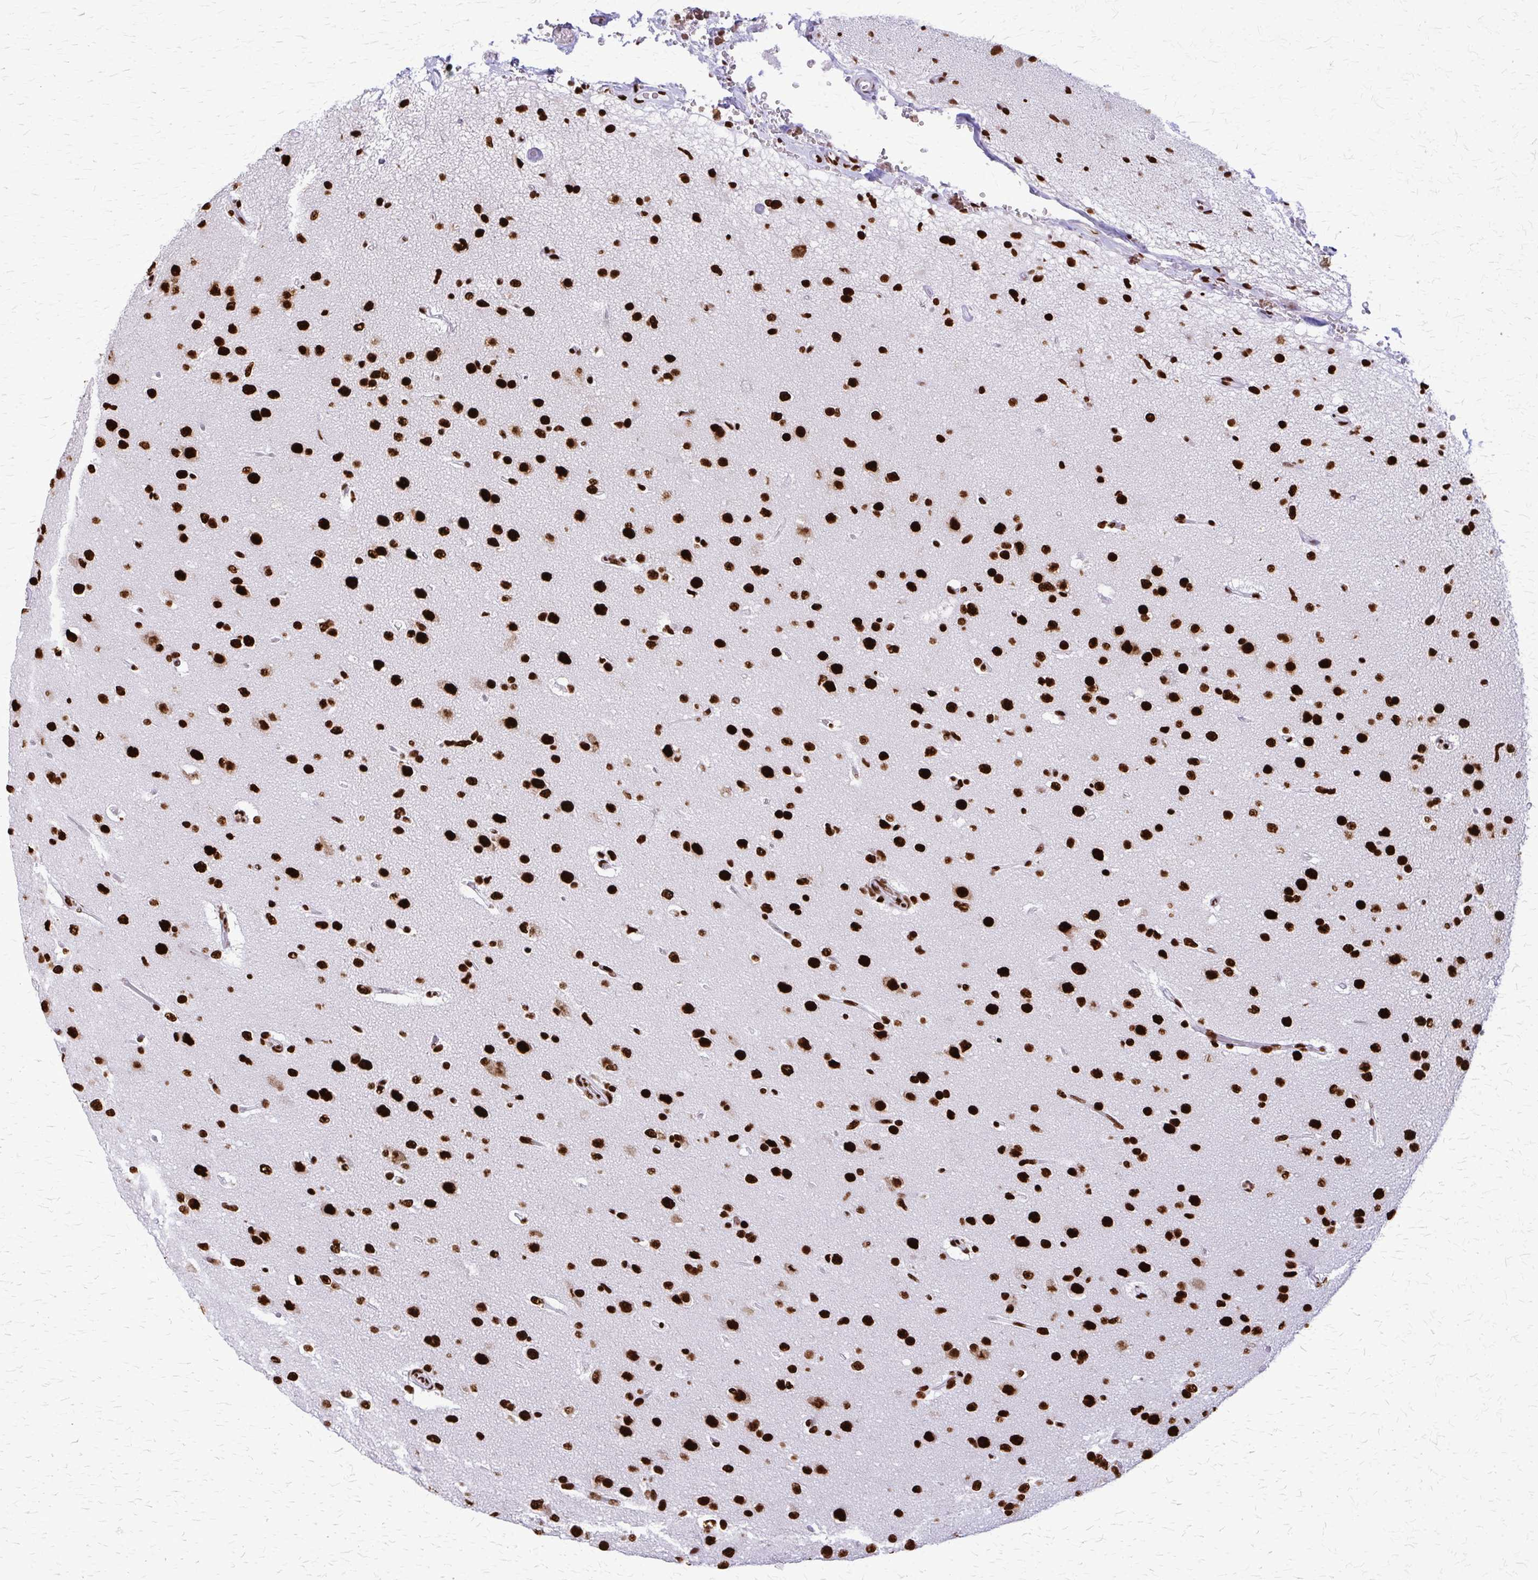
{"staining": {"intensity": "strong", "quantity": ">75%", "location": "nuclear"}, "tissue": "glioma", "cell_type": "Tumor cells", "image_type": "cancer", "snomed": [{"axis": "morphology", "description": "Glioma, malignant, Low grade"}, {"axis": "topography", "description": "Brain"}], "caption": "This micrograph exhibits IHC staining of human glioma, with high strong nuclear positivity in approximately >75% of tumor cells.", "gene": "SFPQ", "patient": {"sex": "male", "age": 65}}